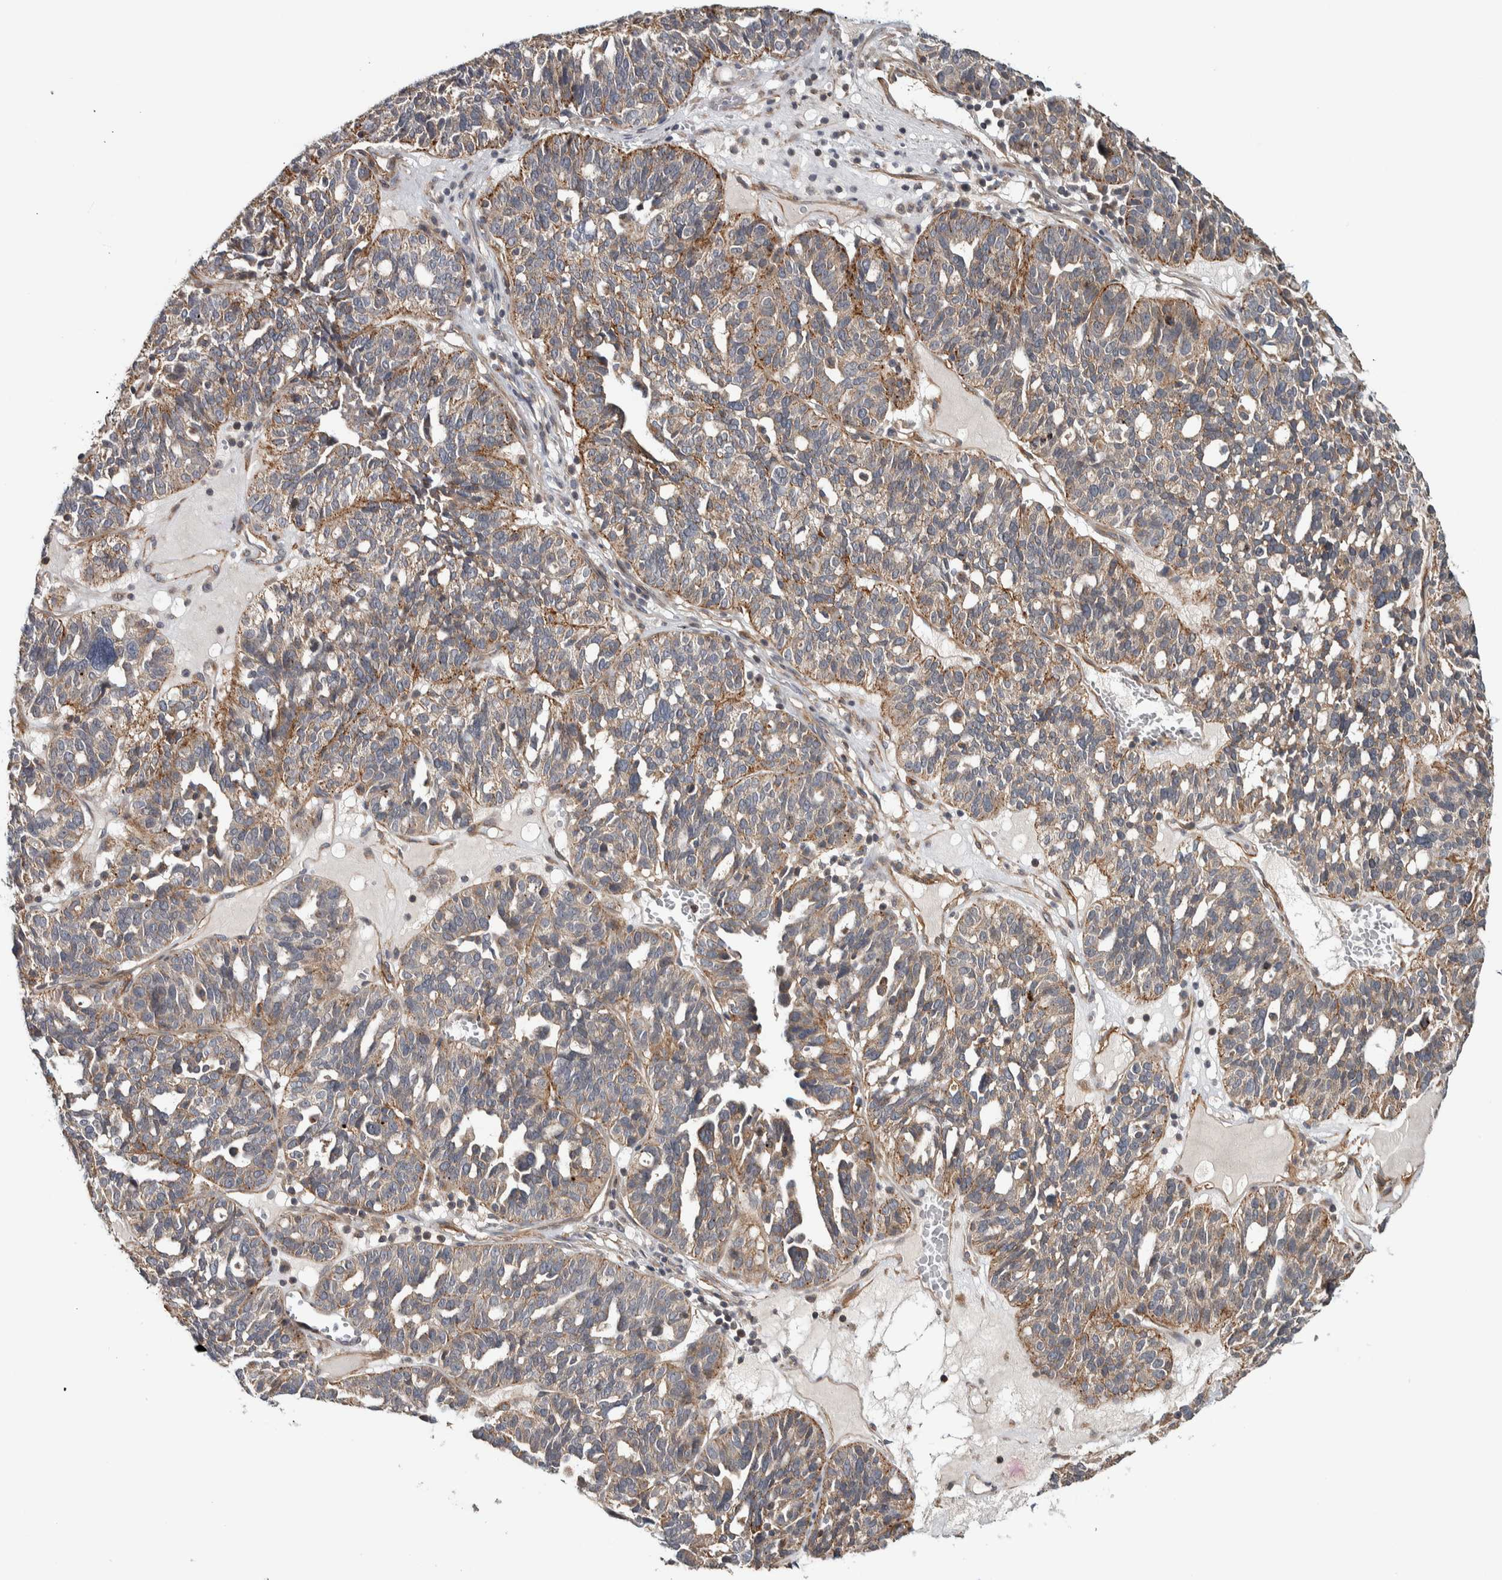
{"staining": {"intensity": "weak", "quantity": "<25%", "location": "cytoplasmic/membranous"}, "tissue": "ovarian cancer", "cell_type": "Tumor cells", "image_type": "cancer", "snomed": [{"axis": "morphology", "description": "Cystadenocarcinoma, serous, NOS"}, {"axis": "topography", "description": "Ovary"}], "caption": "Protein analysis of serous cystadenocarcinoma (ovarian) exhibits no significant staining in tumor cells.", "gene": "TBC1D31", "patient": {"sex": "female", "age": 59}}